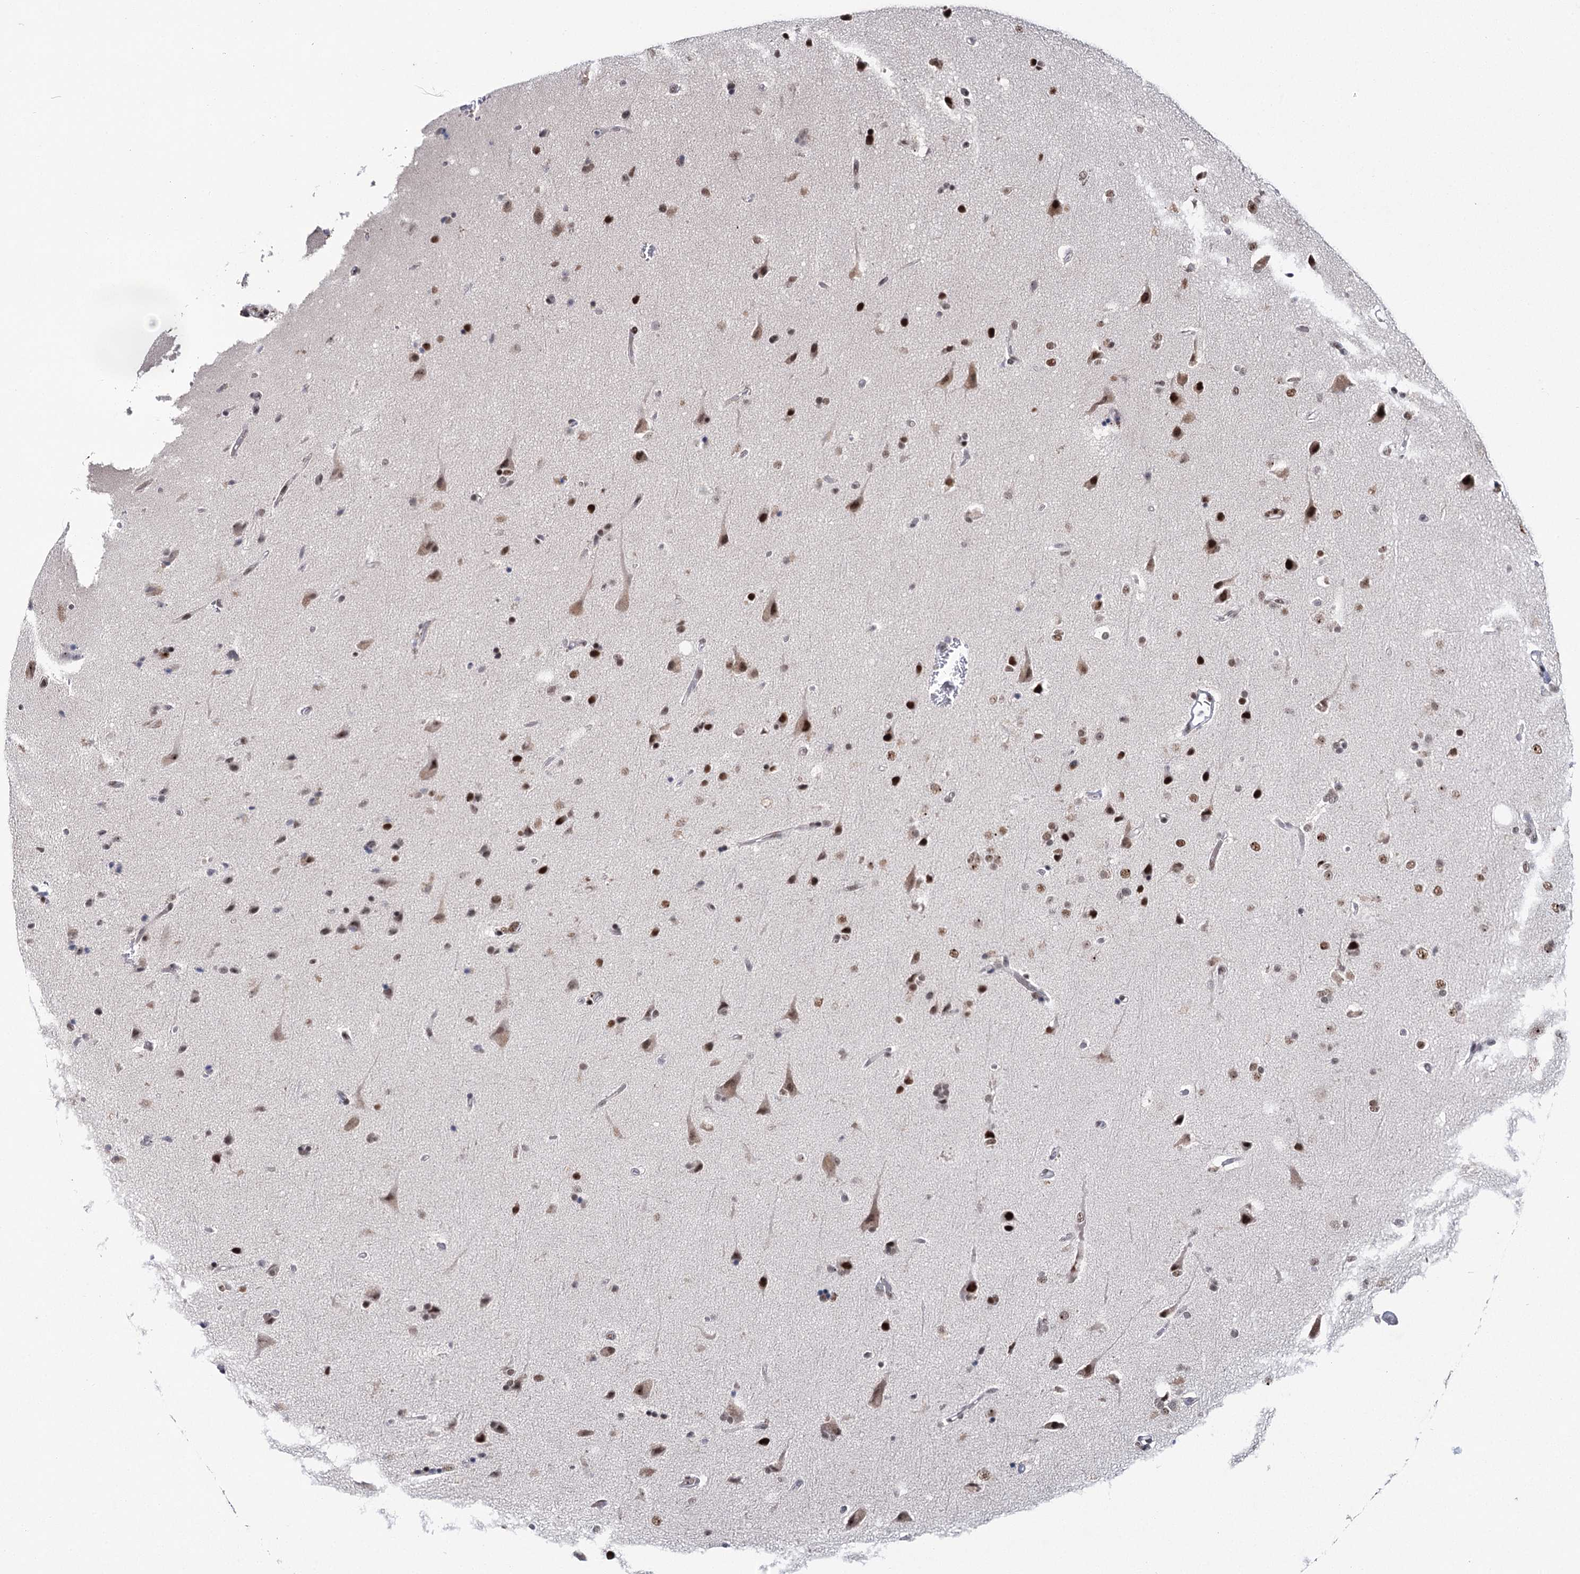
{"staining": {"intensity": "moderate", "quantity": ">75%", "location": "nuclear"}, "tissue": "glioma", "cell_type": "Tumor cells", "image_type": "cancer", "snomed": [{"axis": "morphology", "description": "Glioma, malignant, High grade"}, {"axis": "topography", "description": "Brain"}], "caption": "A histopathology image of human glioma stained for a protein displays moderate nuclear brown staining in tumor cells.", "gene": "SCAF8", "patient": {"sex": "male", "age": 72}}